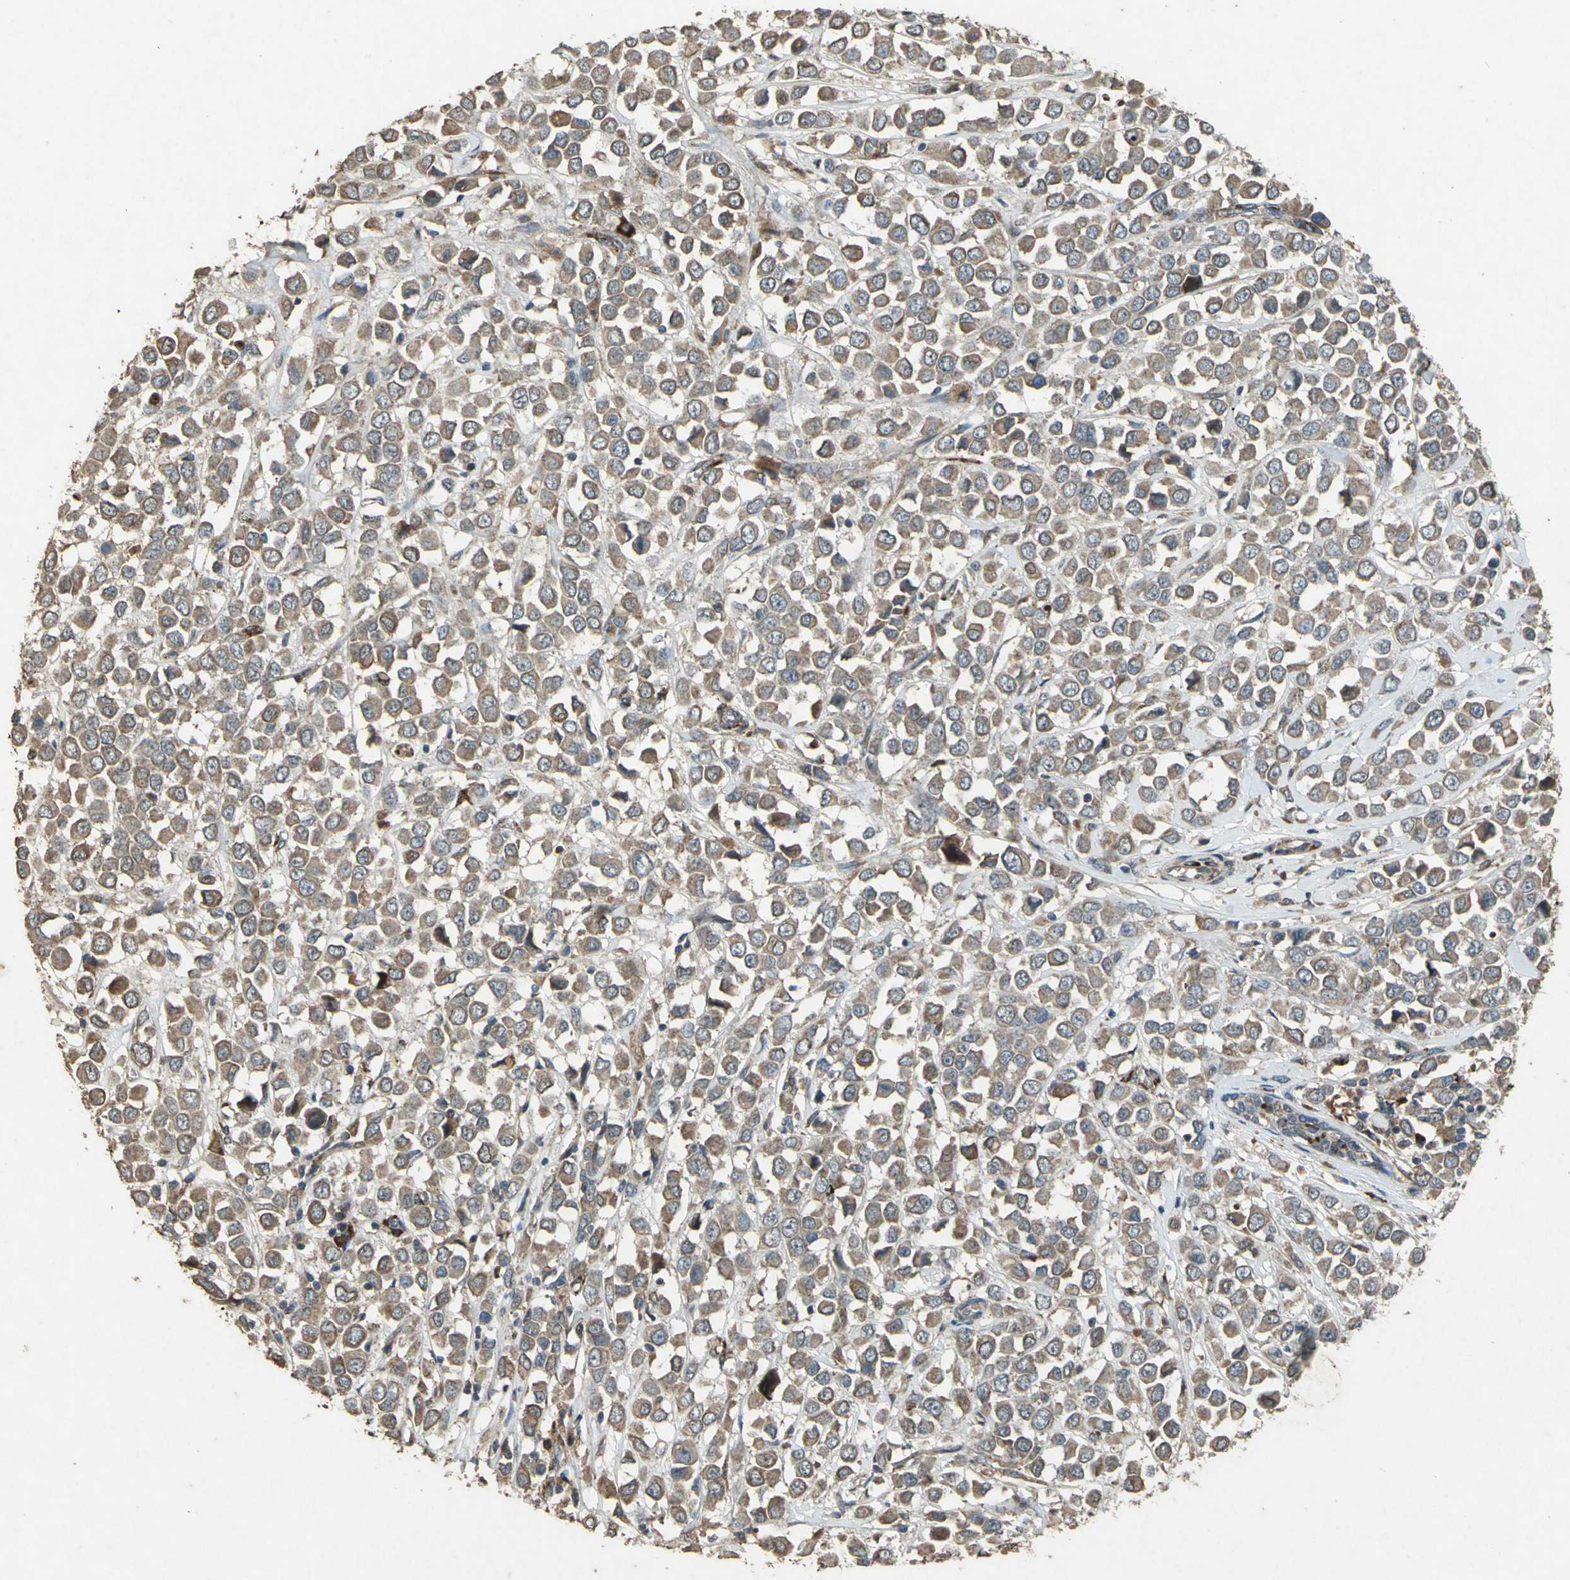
{"staining": {"intensity": "moderate", "quantity": ">75%", "location": "cytoplasmic/membranous"}, "tissue": "breast cancer", "cell_type": "Tumor cells", "image_type": "cancer", "snomed": [{"axis": "morphology", "description": "Duct carcinoma"}, {"axis": "topography", "description": "Breast"}], "caption": "Invasive ductal carcinoma (breast) was stained to show a protein in brown. There is medium levels of moderate cytoplasmic/membranous expression in about >75% of tumor cells.", "gene": "SEPTIN4", "patient": {"sex": "female", "age": 61}}